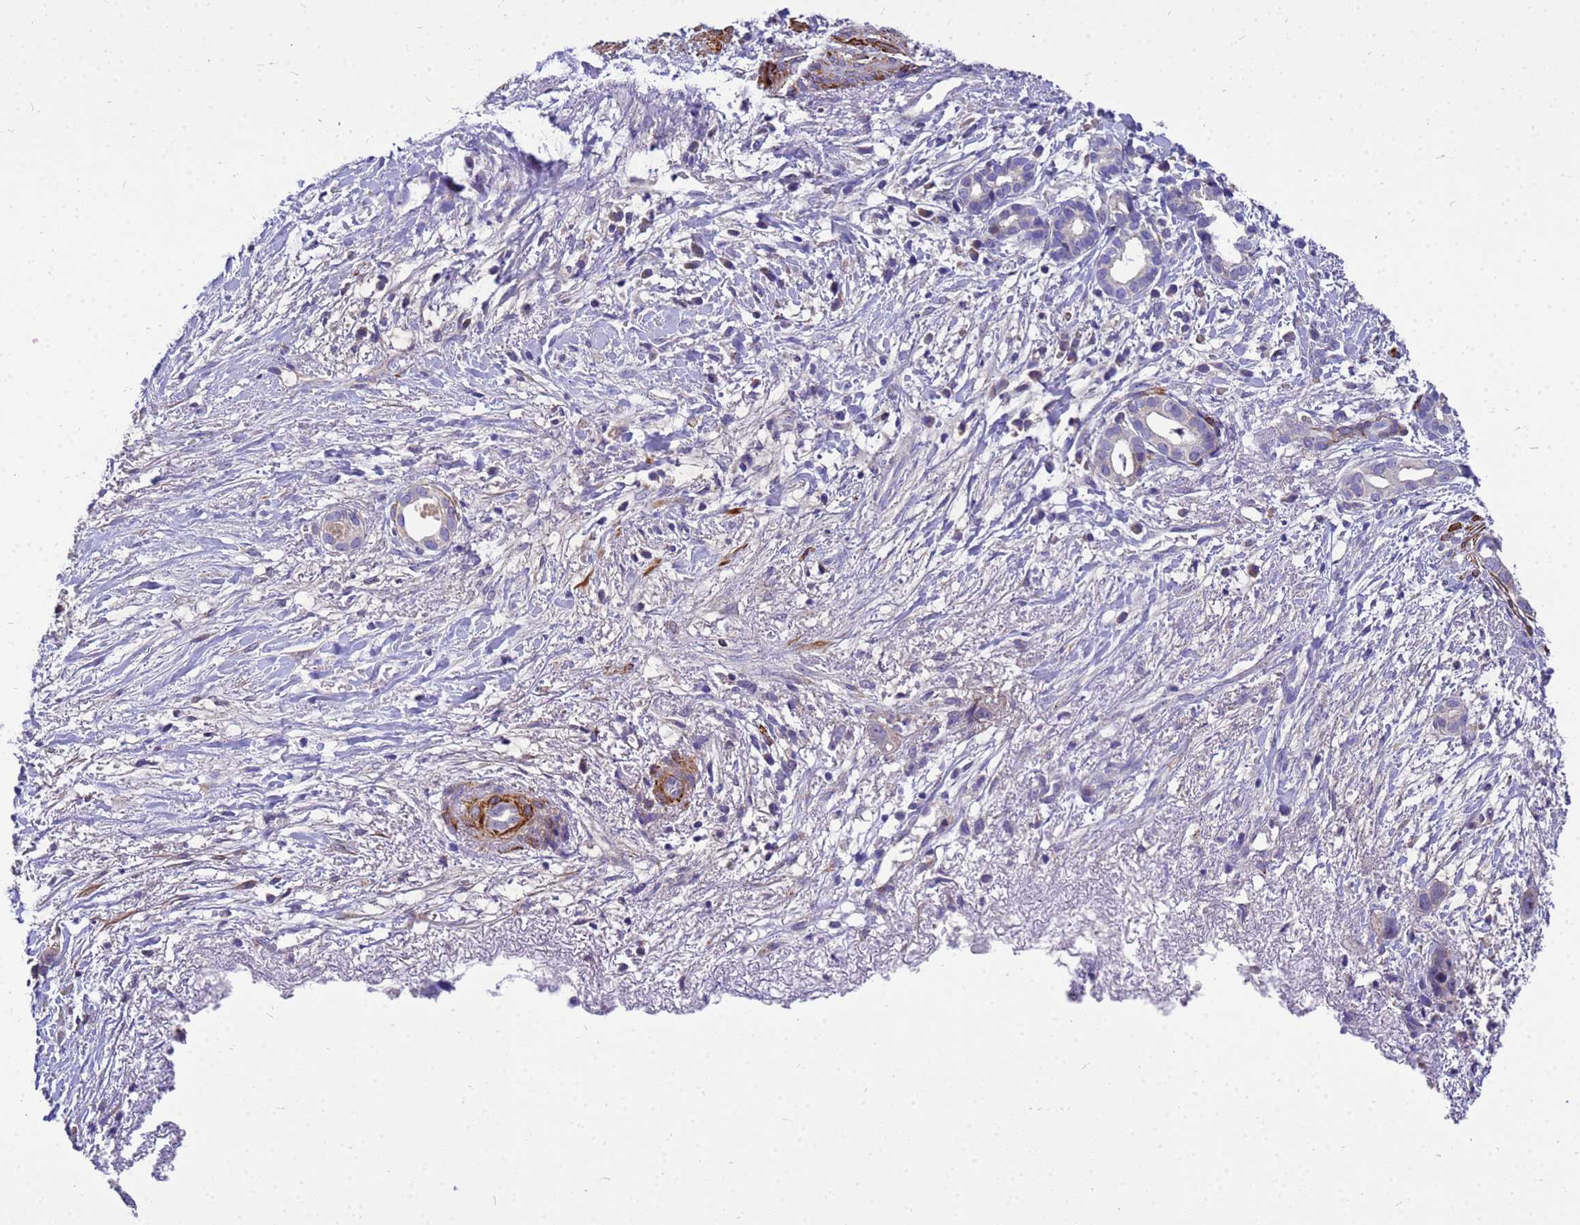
{"staining": {"intensity": "negative", "quantity": "none", "location": "none"}, "tissue": "liver cancer", "cell_type": "Tumor cells", "image_type": "cancer", "snomed": [{"axis": "morphology", "description": "Cholangiocarcinoma"}, {"axis": "topography", "description": "Liver"}], "caption": "Immunohistochemistry of human liver cholangiocarcinoma shows no positivity in tumor cells.", "gene": "POP7", "patient": {"sex": "female", "age": 79}}